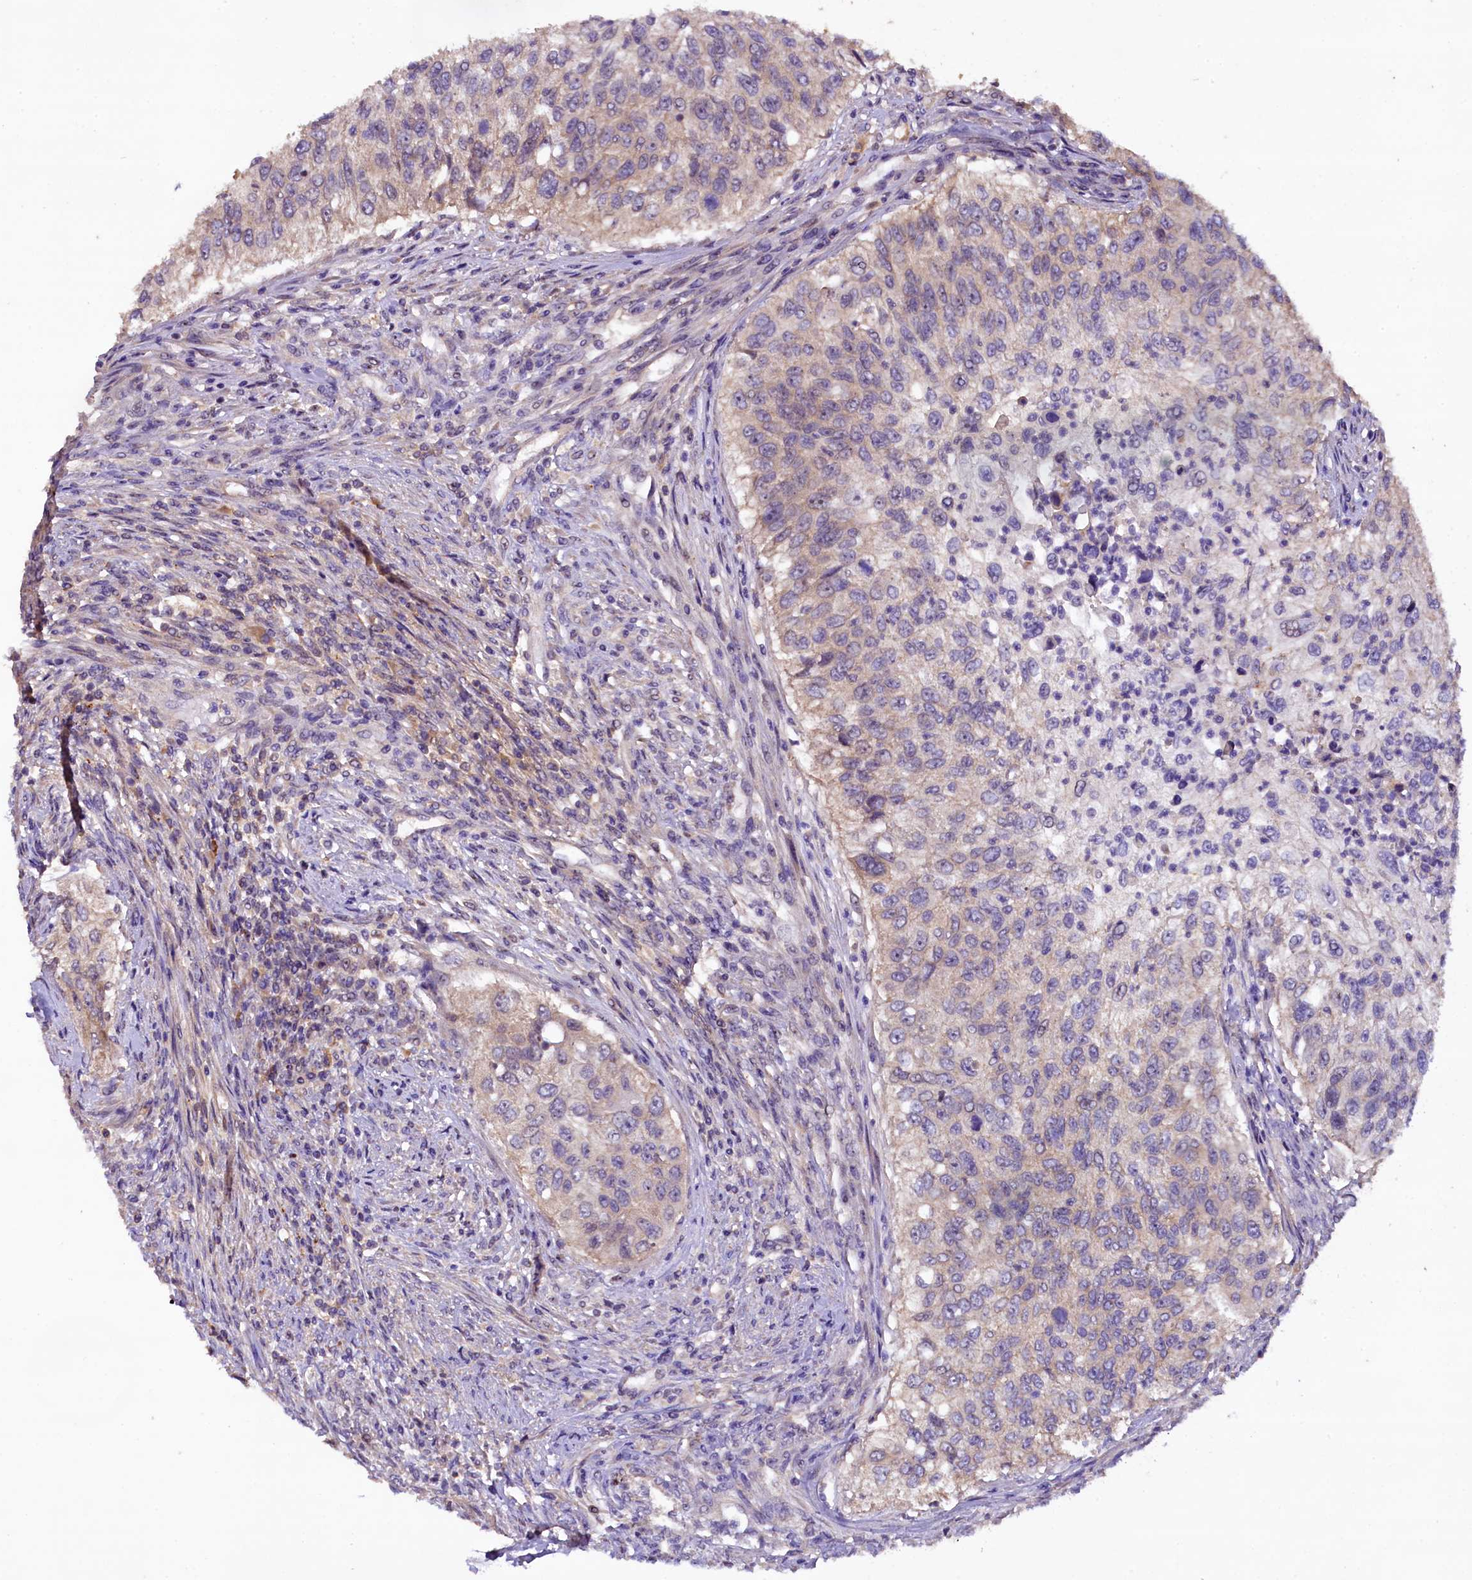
{"staining": {"intensity": "weak", "quantity": "<25%", "location": "cytoplasmic/membranous"}, "tissue": "urothelial cancer", "cell_type": "Tumor cells", "image_type": "cancer", "snomed": [{"axis": "morphology", "description": "Urothelial carcinoma, High grade"}, {"axis": "topography", "description": "Urinary bladder"}], "caption": "Histopathology image shows no significant protein expression in tumor cells of high-grade urothelial carcinoma.", "gene": "PLXNB1", "patient": {"sex": "female", "age": 60}}